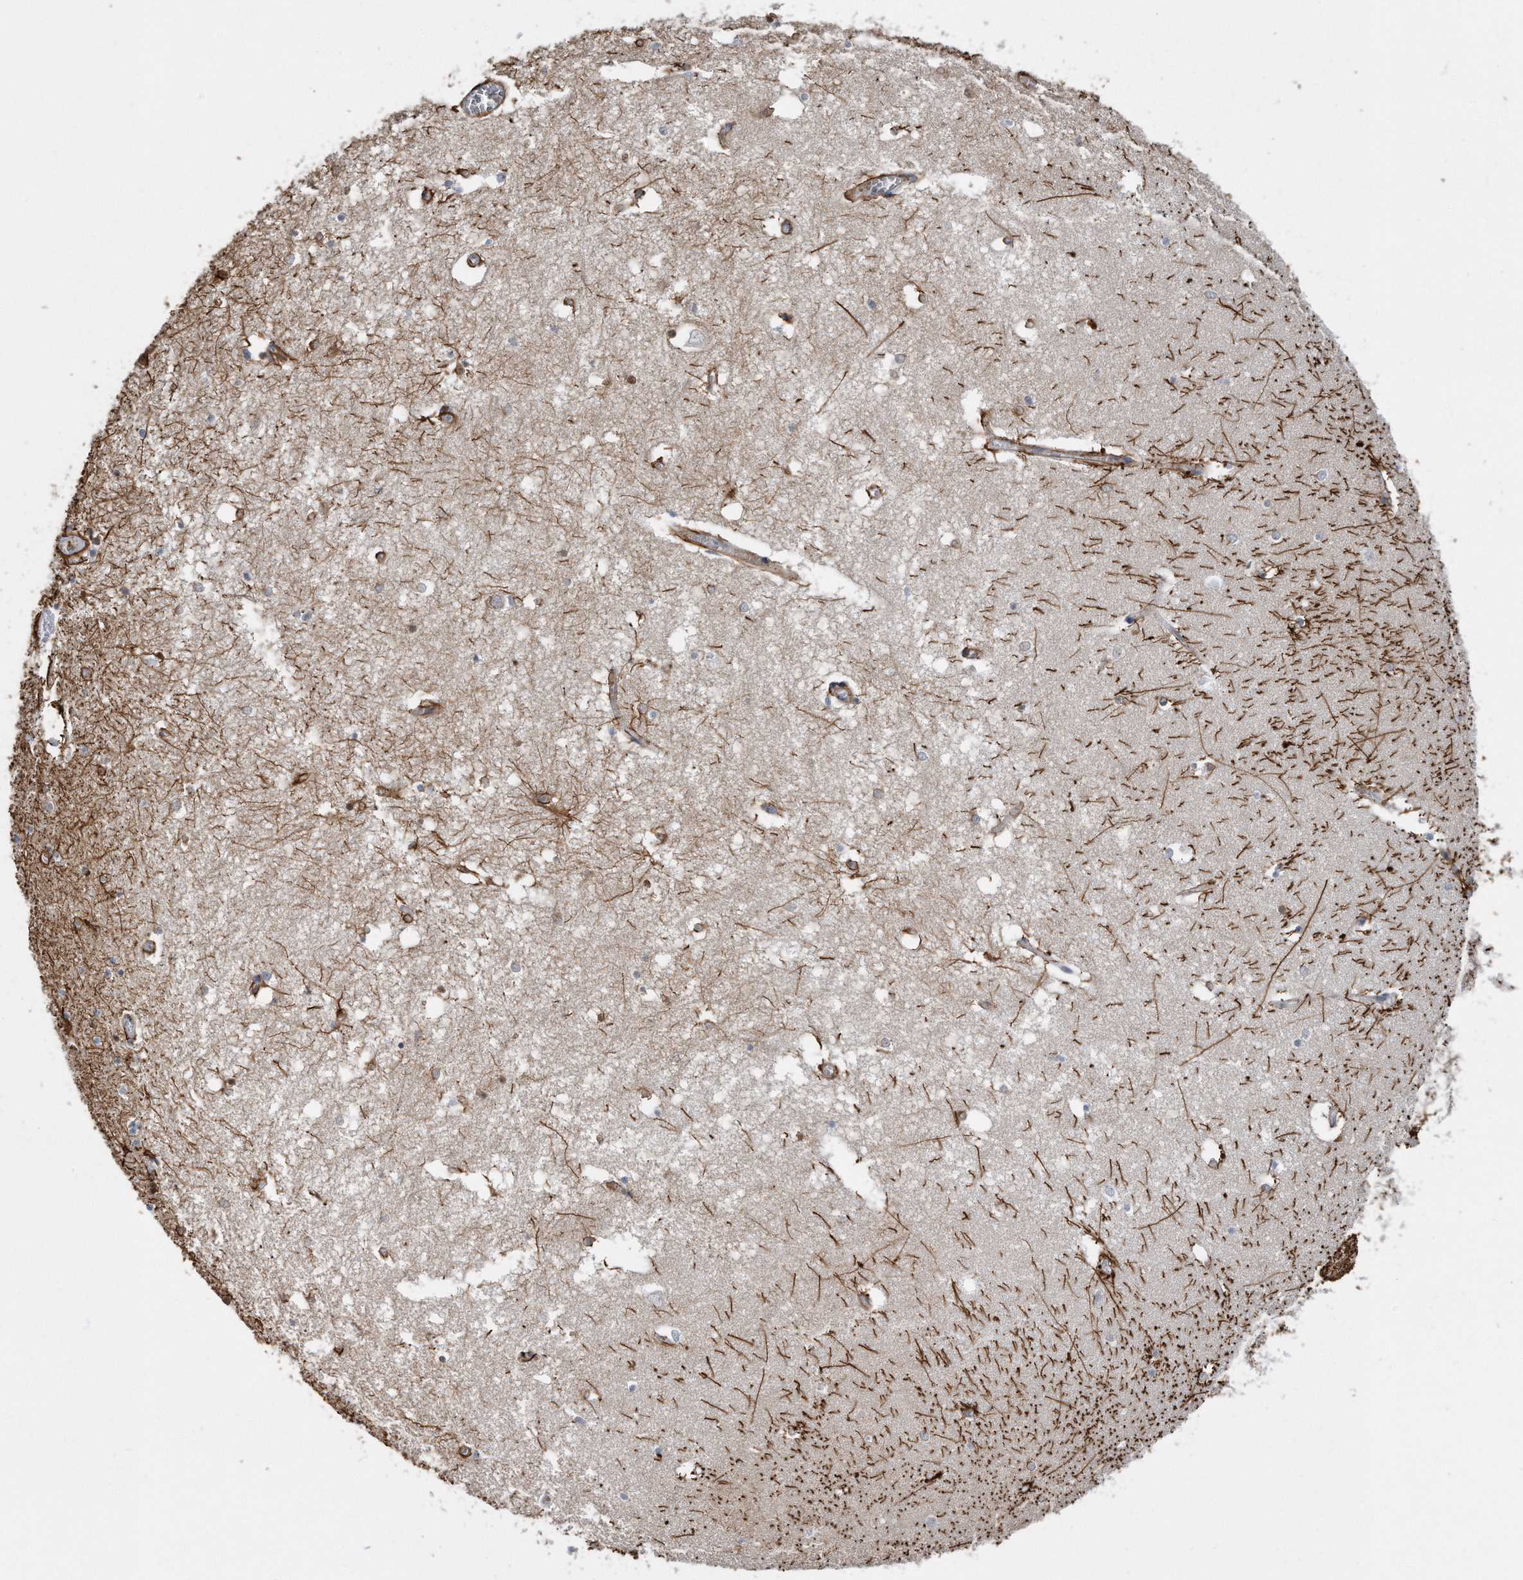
{"staining": {"intensity": "moderate", "quantity": "<25%", "location": "cytoplasmic/membranous"}, "tissue": "hippocampus", "cell_type": "Glial cells", "image_type": "normal", "snomed": [{"axis": "morphology", "description": "Normal tissue, NOS"}, {"axis": "topography", "description": "Hippocampus"}], "caption": "IHC image of unremarkable hippocampus: human hippocampus stained using immunohistochemistry reveals low levels of moderate protein expression localized specifically in the cytoplasmic/membranous of glial cells, appearing as a cytoplasmic/membranous brown color.", "gene": "GPC1", "patient": {"sex": "male", "age": 70}}